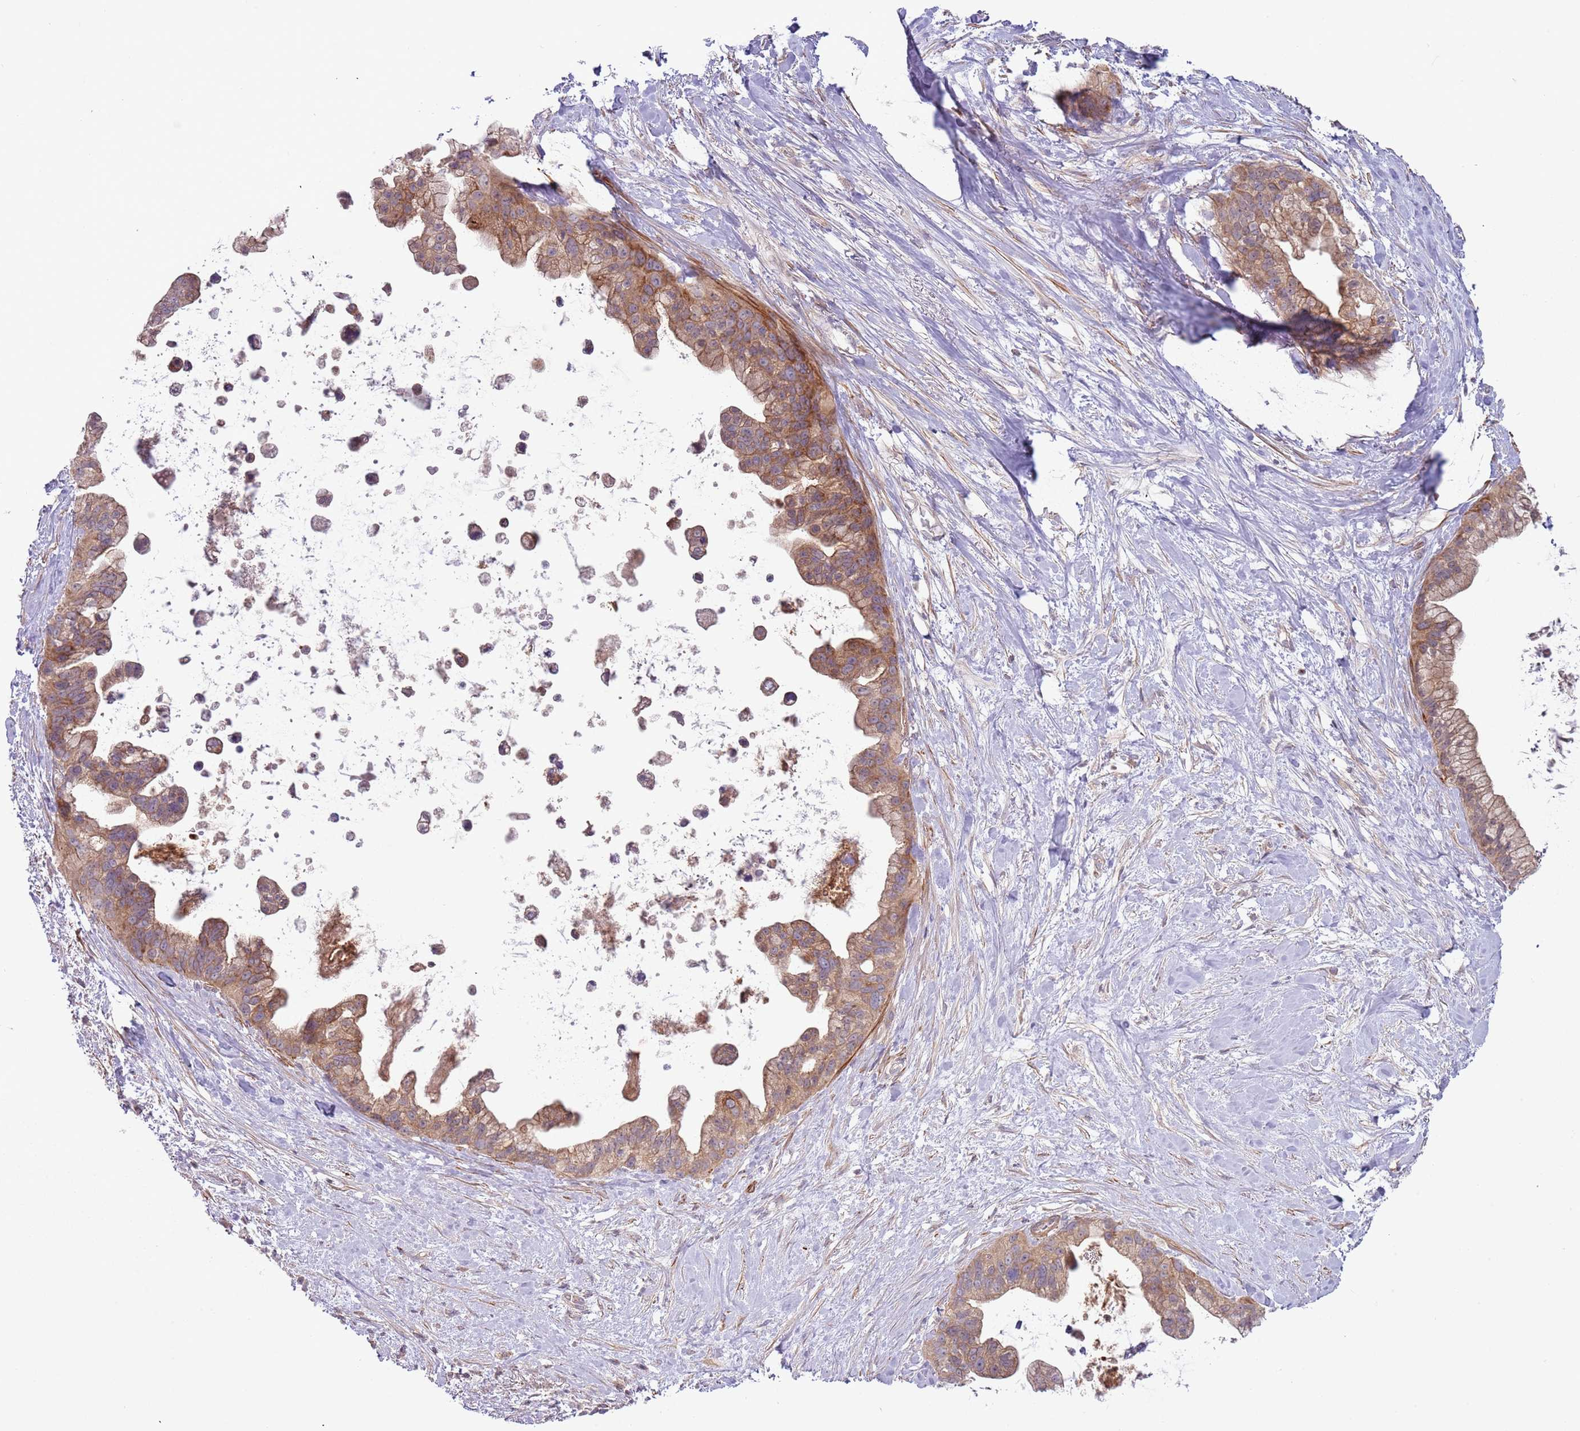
{"staining": {"intensity": "moderate", "quantity": ">75%", "location": "cytoplasmic/membranous"}, "tissue": "pancreatic cancer", "cell_type": "Tumor cells", "image_type": "cancer", "snomed": [{"axis": "morphology", "description": "Adenocarcinoma, NOS"}, {"axis": "topography", "description": "Pancreas"}], "caption": "A micrograph showing moderate cytoplasmic/membranous positivity in approximately >75% of tumor cells in pancreatic adenocarcinoma, as visualized by brown immunohistochemical staining.", "gene": "DTD2", "patient": {"sex": "female", "age": 83}}